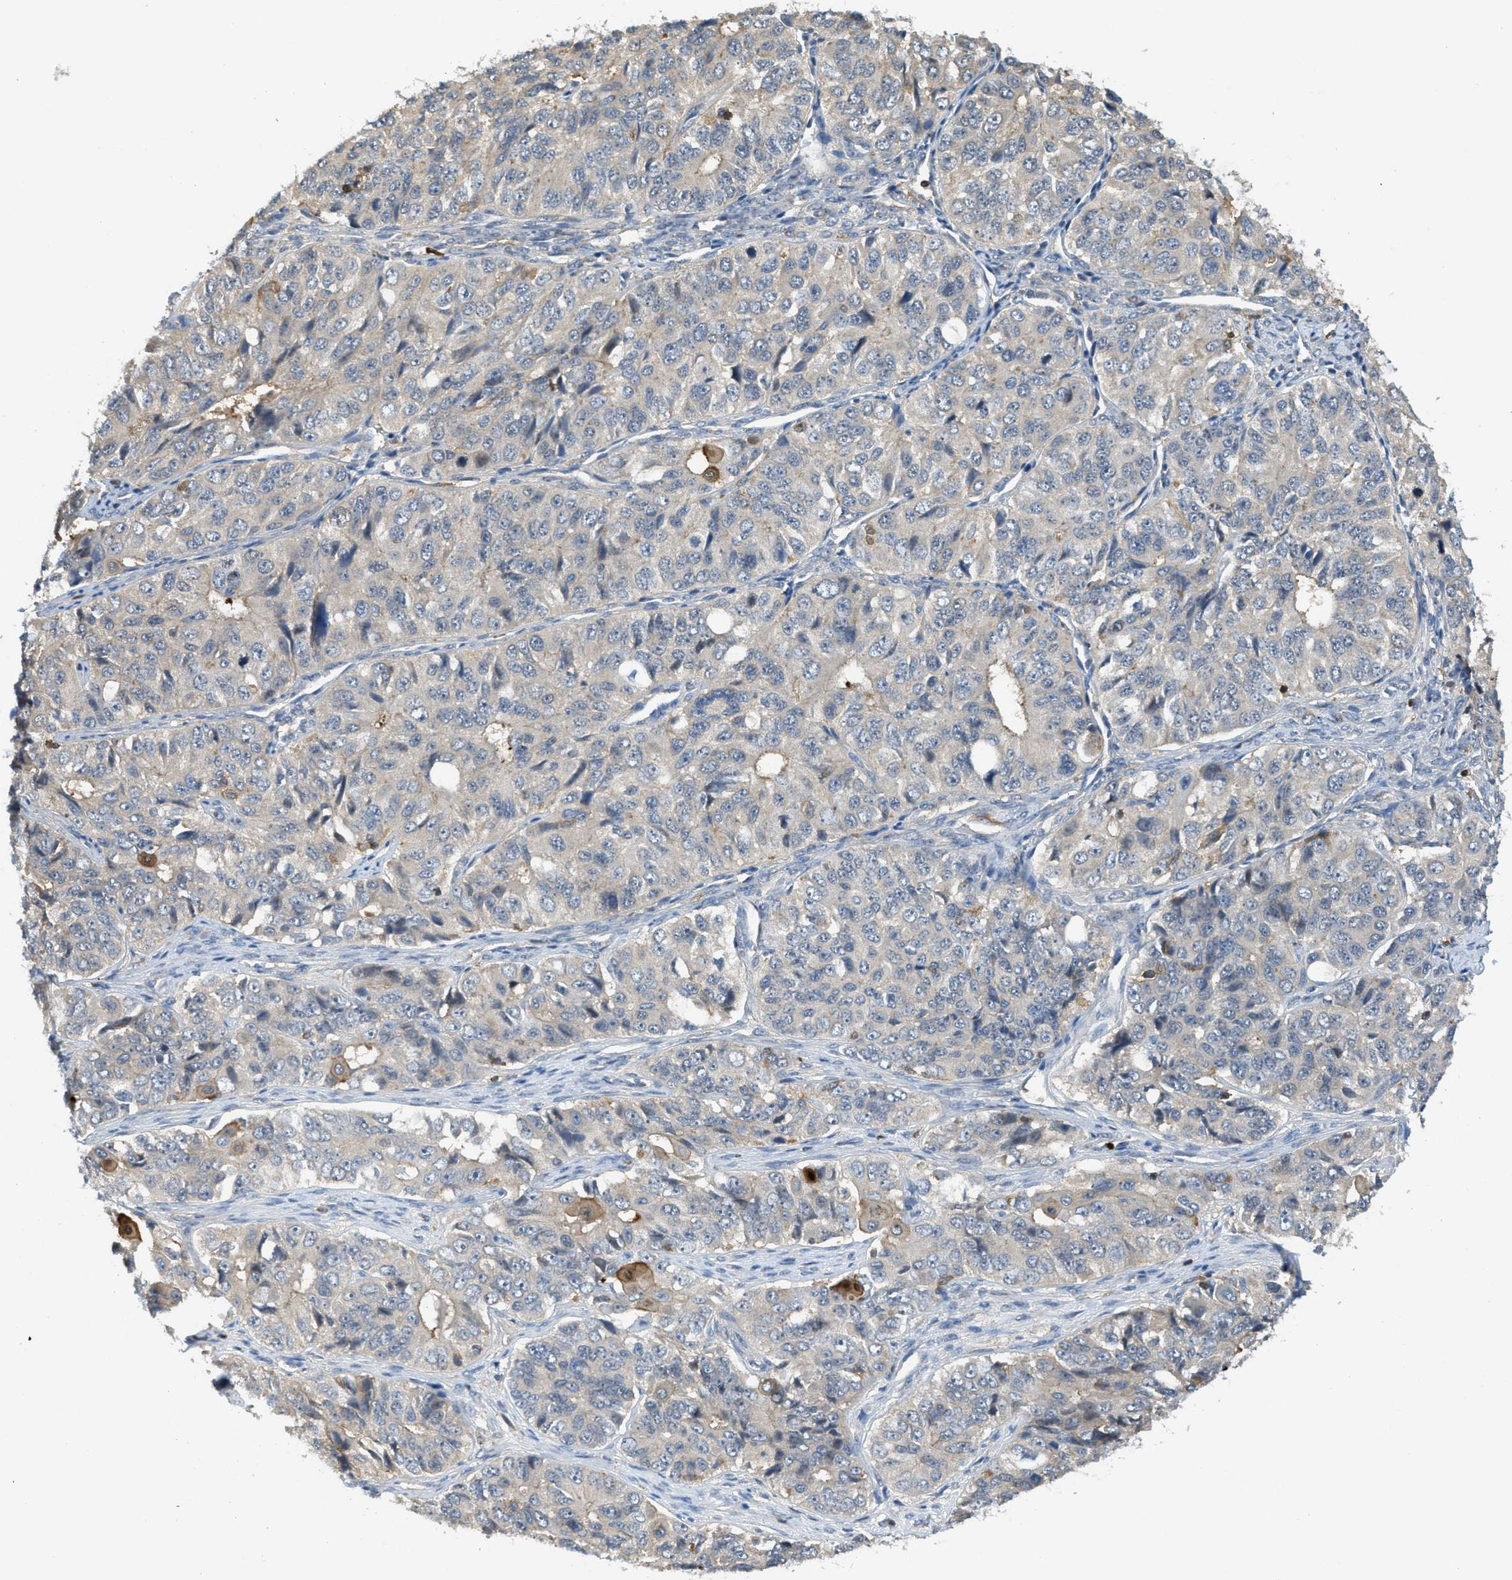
{"staining": {"intensity": "weak", "quantity": "<25%", "location": "cytoplasmic/membranous"}, "tissue": "ovarian cancer", "cell_type": "Tumor cells", "image_type": "cancer", "snomed": [{"axis": "morphology", "description": "Carcinoma, endometroid"}, {"axis": "topography", "description": "Ovary"}], "caption": "There is no significant expression in tumor cells of ovarian endometroid carcinoma.", "gene": "GRIK2", "patient": {"sex": "female", "age": 51}}